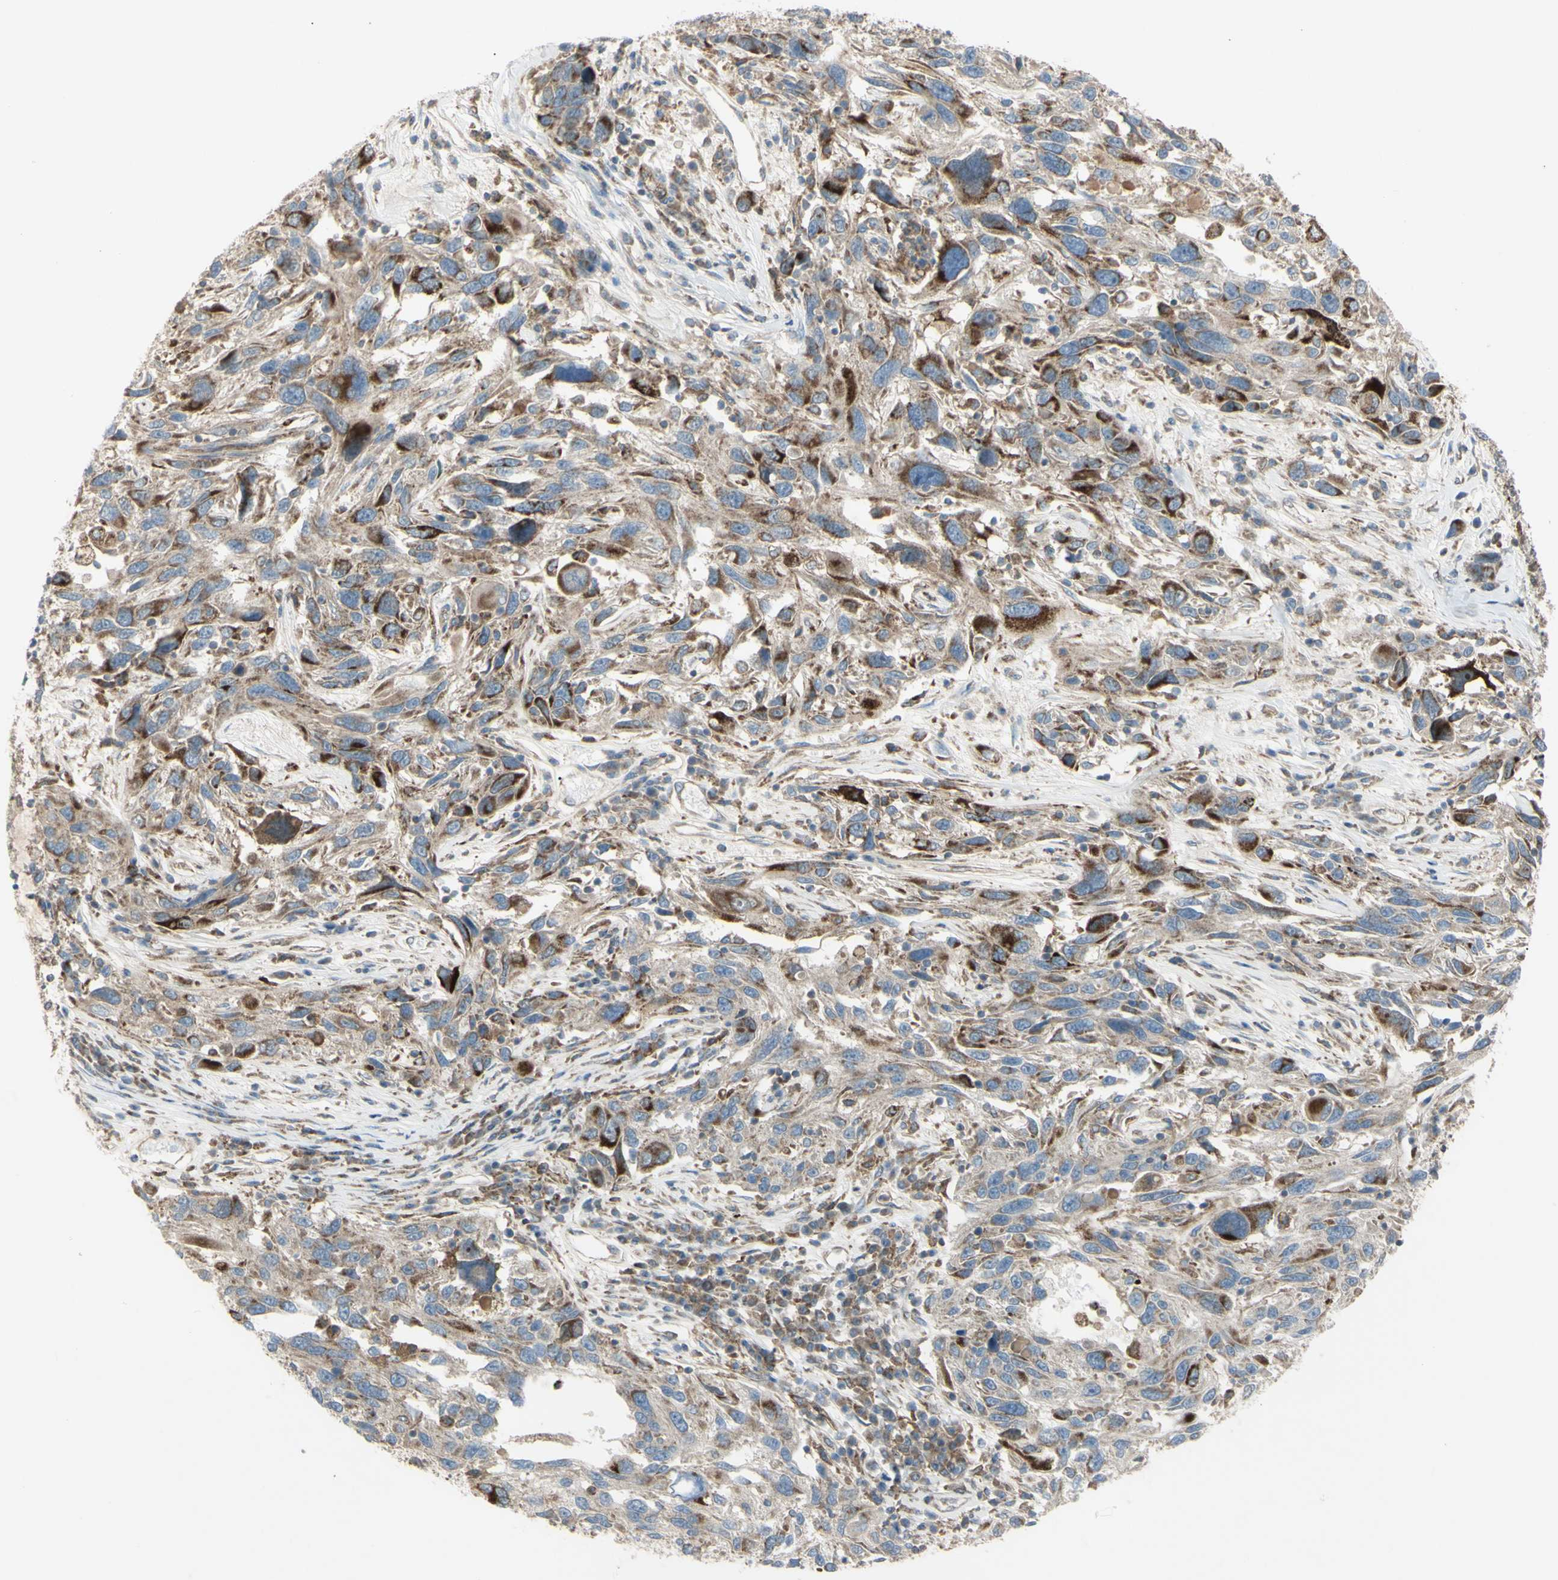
{"staining": {"intensity": "moderate", "quantity": "25%-75%", "location": "cytoplasmic/membranous"}, "tissue": "melanoma", "cell_type": "Tumor cells", "image_type": "cancer", "snomed": [{"axis": "morphology", "description": "Malignant melanoma, NOS"}, {"axis": "topography", "description": "Skin"}], "caption": "High-power microscopy captured an immunohistochemistry (IHC) histopathology image of malignant melanoma, revealing moderate cytoplasmic/membranous positivity in about 25%-75% of tumor cells.", "gene": "CYB5R1", "patient": {"sex": "male", "age": 53}}